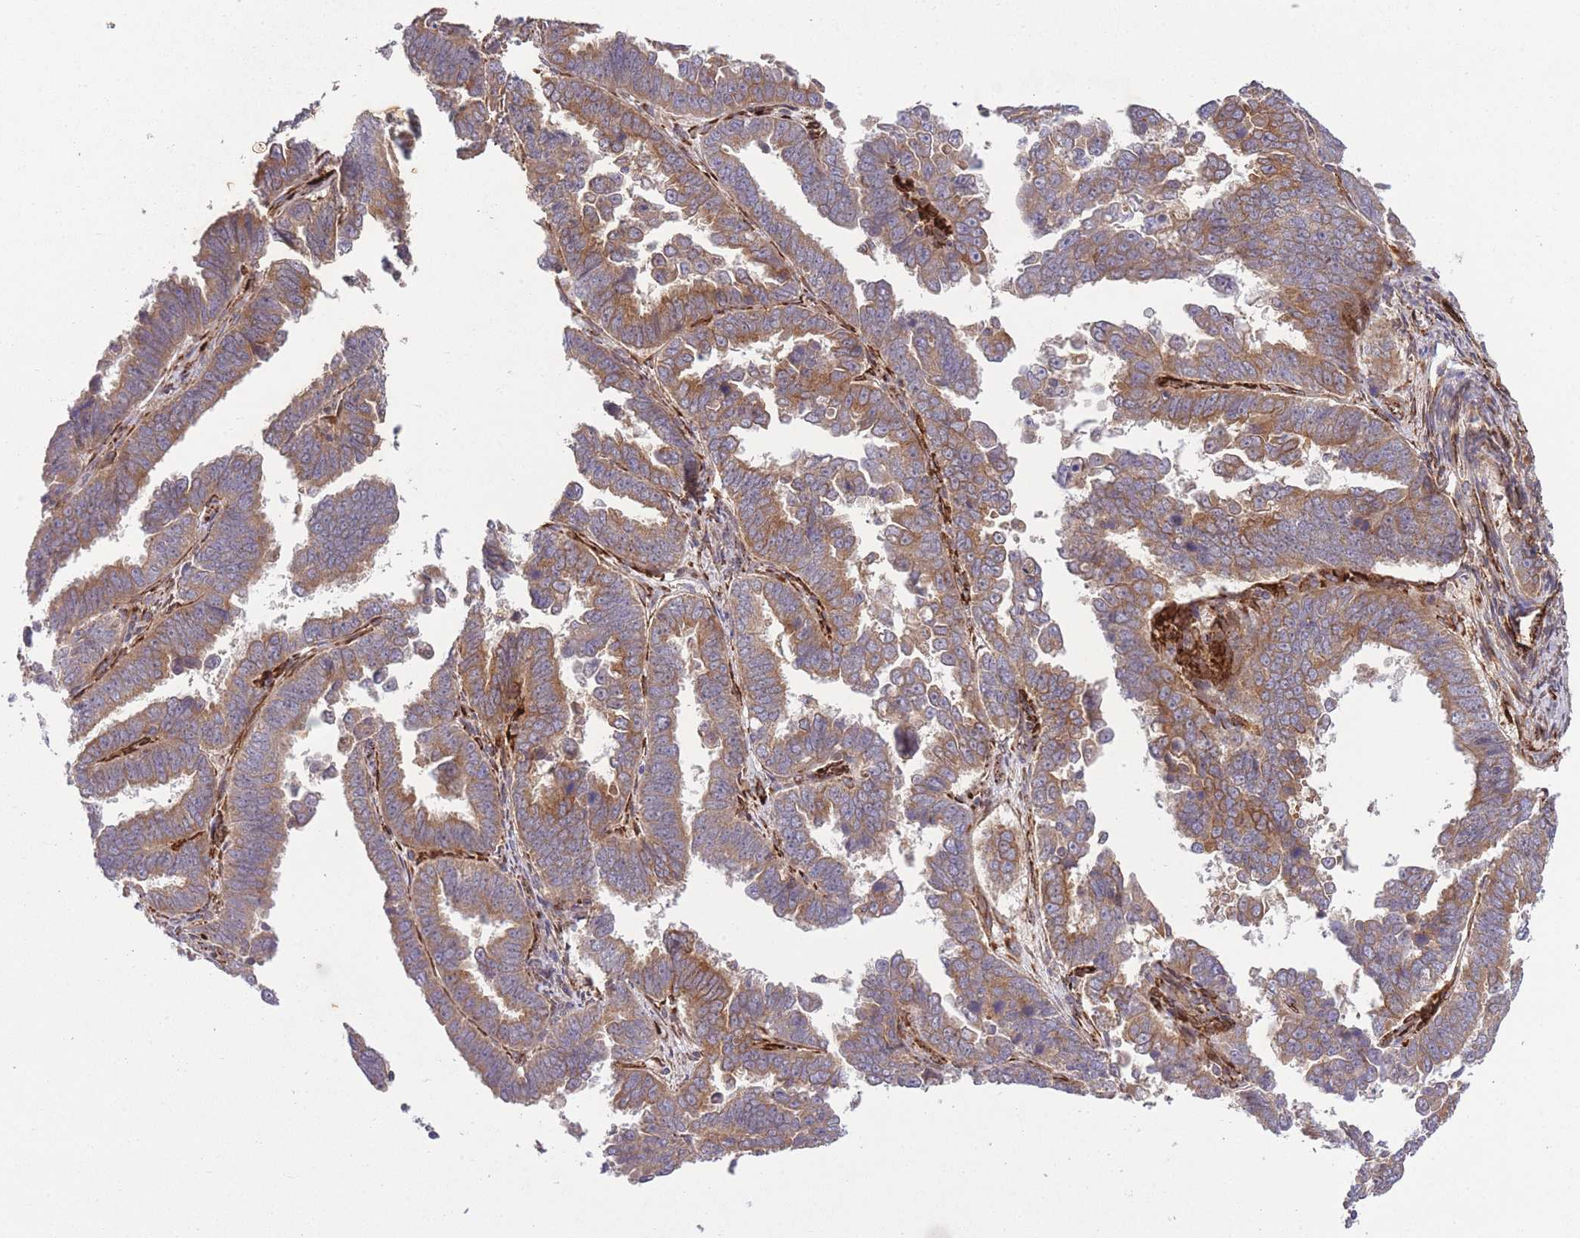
{"staining": {"intensity": "moderate", "quantity": "25%-75%", "location": "cytoplasmic/membranous"}, "tissue": "endometrial cancer", "cell_type": "Tumor cells", "image_type": "cancer", "snomed": [{"axis": "morphology", "description": "Adenocarcinoma, NOS"}, {"axis": "topography", "description": "Endometrium"}], "caption": "This histopathology image demonstrates IHC staining of endometrial cancer (adenocarcinoma), with medium moderate cytoplasmic/membranous staining in about 25%-75% of tumor cells.", "gene": "CISH", "patient": {"sex": "female", "age": 75}}